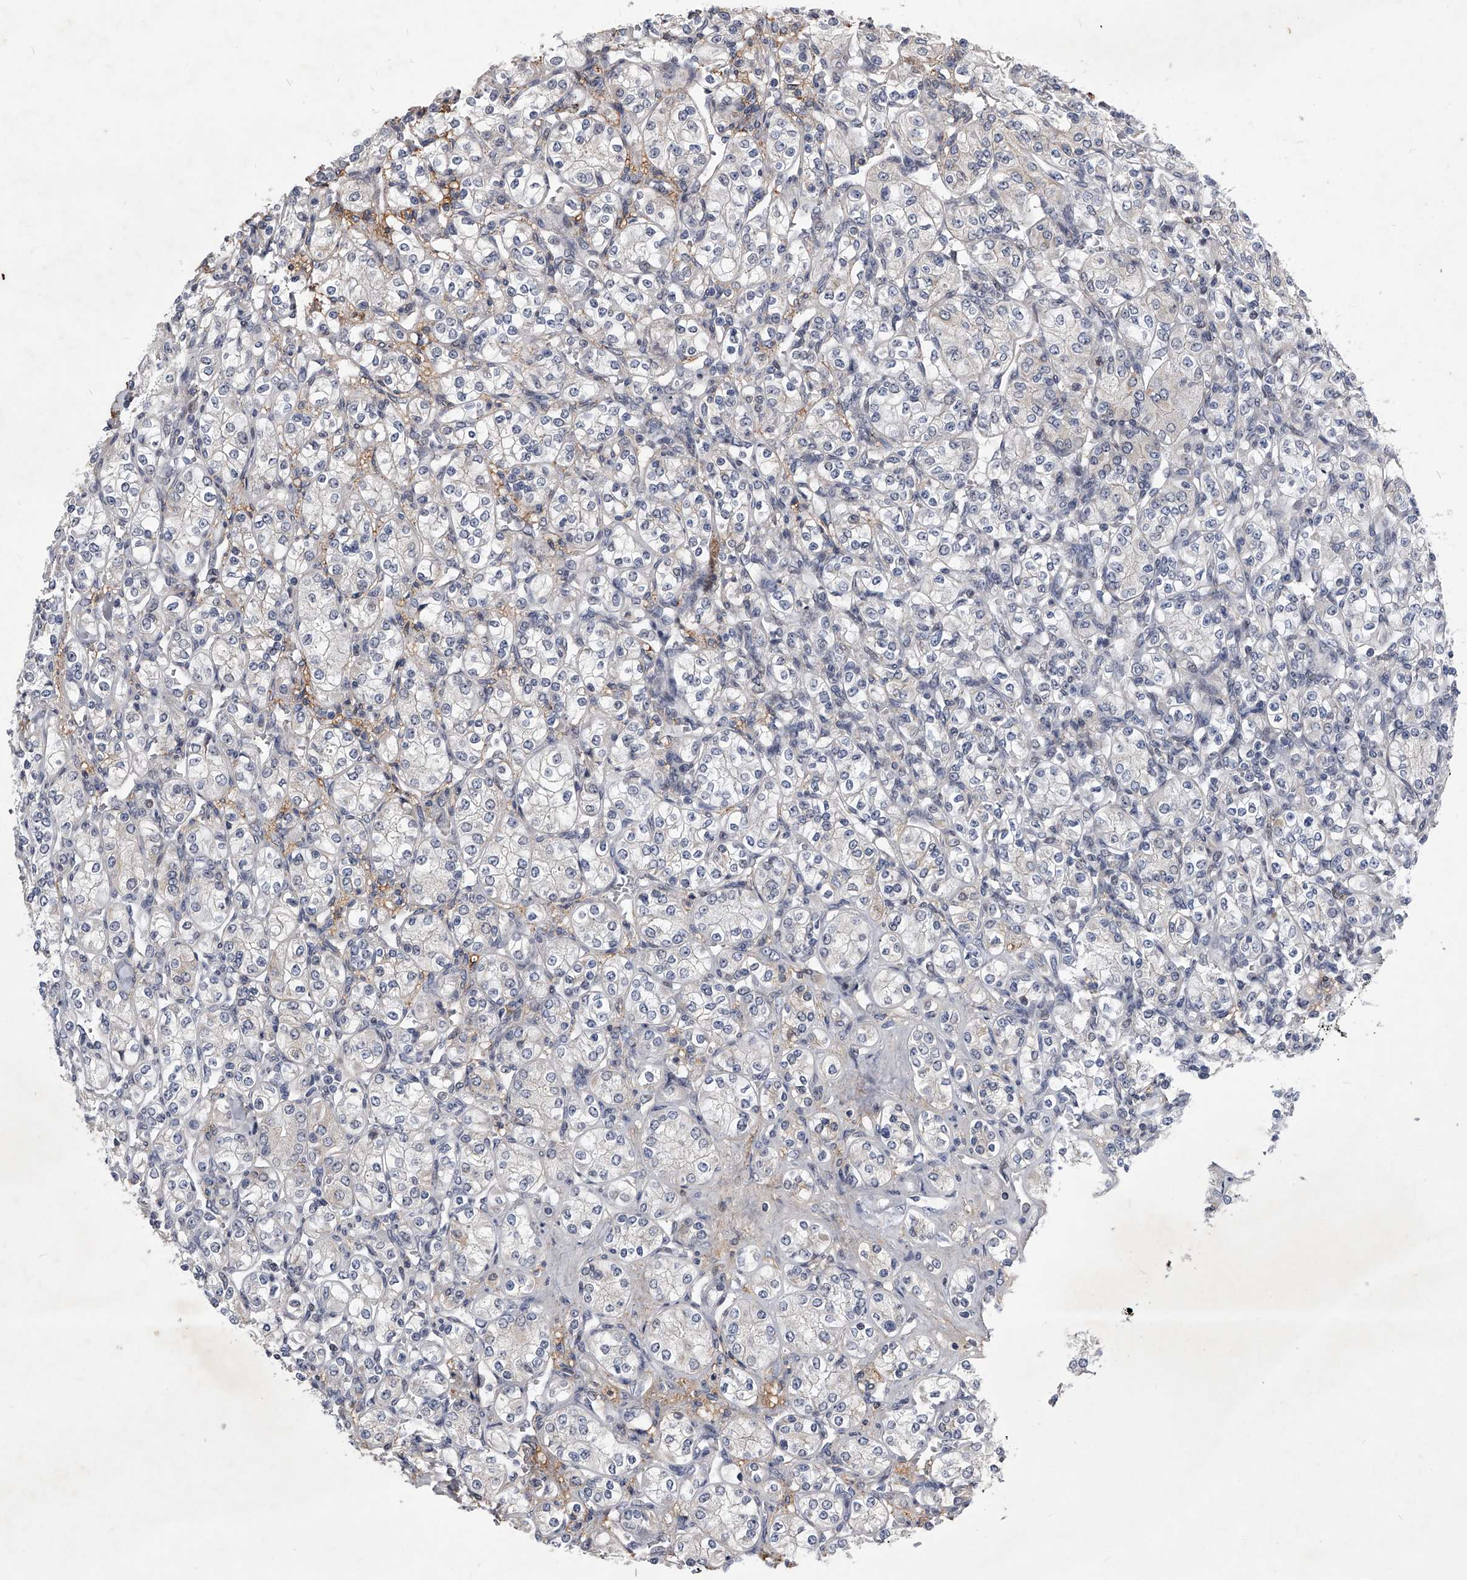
{"staining": {"intensity": "negative", "quantity": "none", "location": "none"}, "tissue": "renal cancer", "cell_type": "Tumor cells", "image_type": "cancer", "snomed": [{"axis": "morphology", "description": "Adenocarcinoma, NOS"}, {"axis": "topography", "description": "Kidney"}], "caption": "A high-resolution micrograph shows immunohistochemistry (IHC) staining of renal cancer (adenocarcinoma), which reveals no significant positivity in tumor cells.", "gene": "ZNF76", "patient": {"sex": "male", "age": 77}}